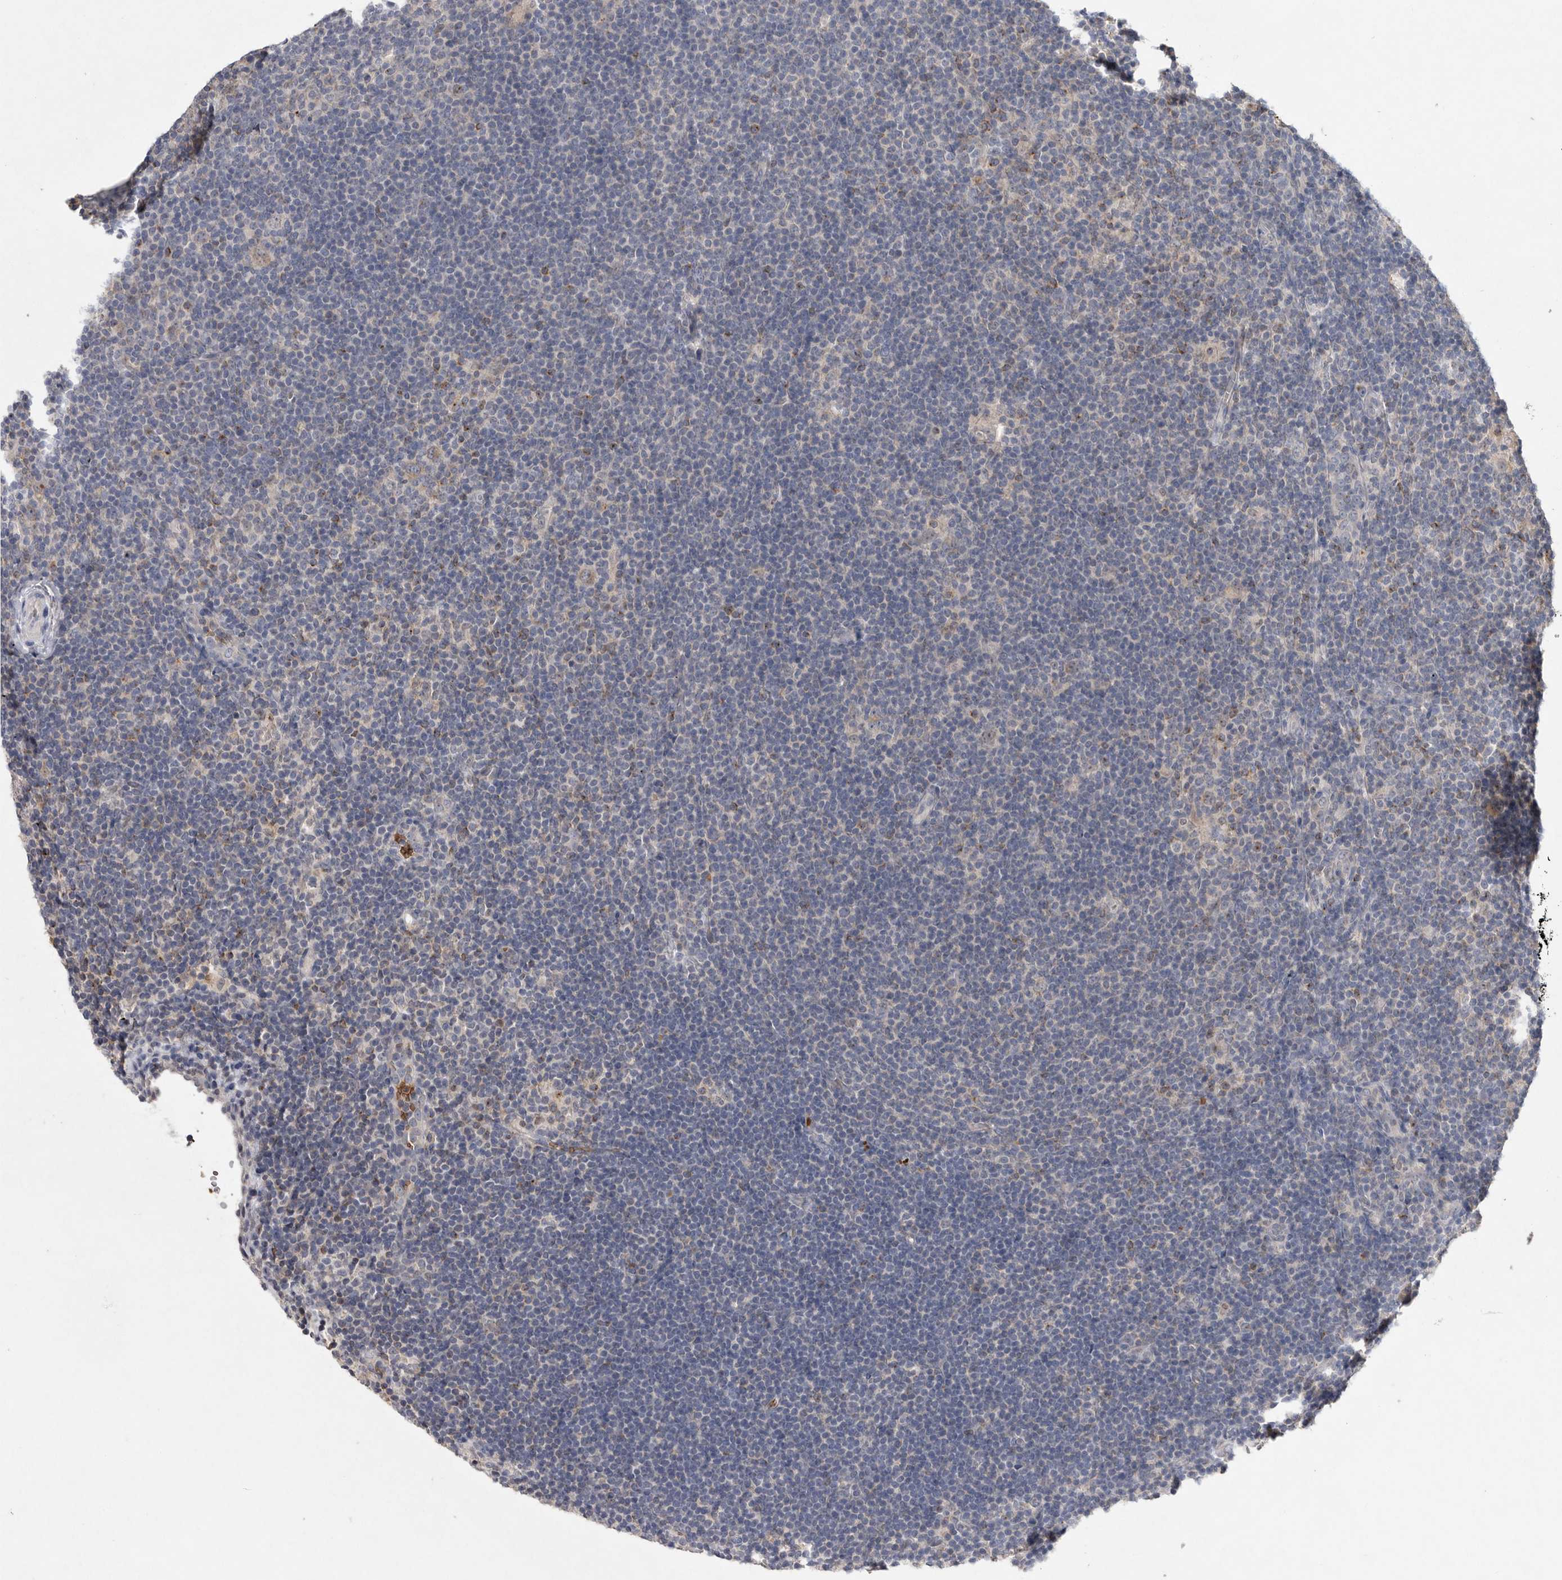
{"staining": {"intensity": "negative", "quantity": "none", "location": "none"}, "tissue": "lymphoma", "cell_type": "Tumor cells", "image_type": "cancer", "snomed": [{"axis": "morphology", "description": "Hodgkin's disease, NOS"}, {"axis": "topography", "description": "Lymph node"}], "caption": "Lymphoma was stained to show a protein in brown. There is no significant expression in tumor cells.", "gene": "TNFSF14", "patient": {"sex": "female", "age": 57}}